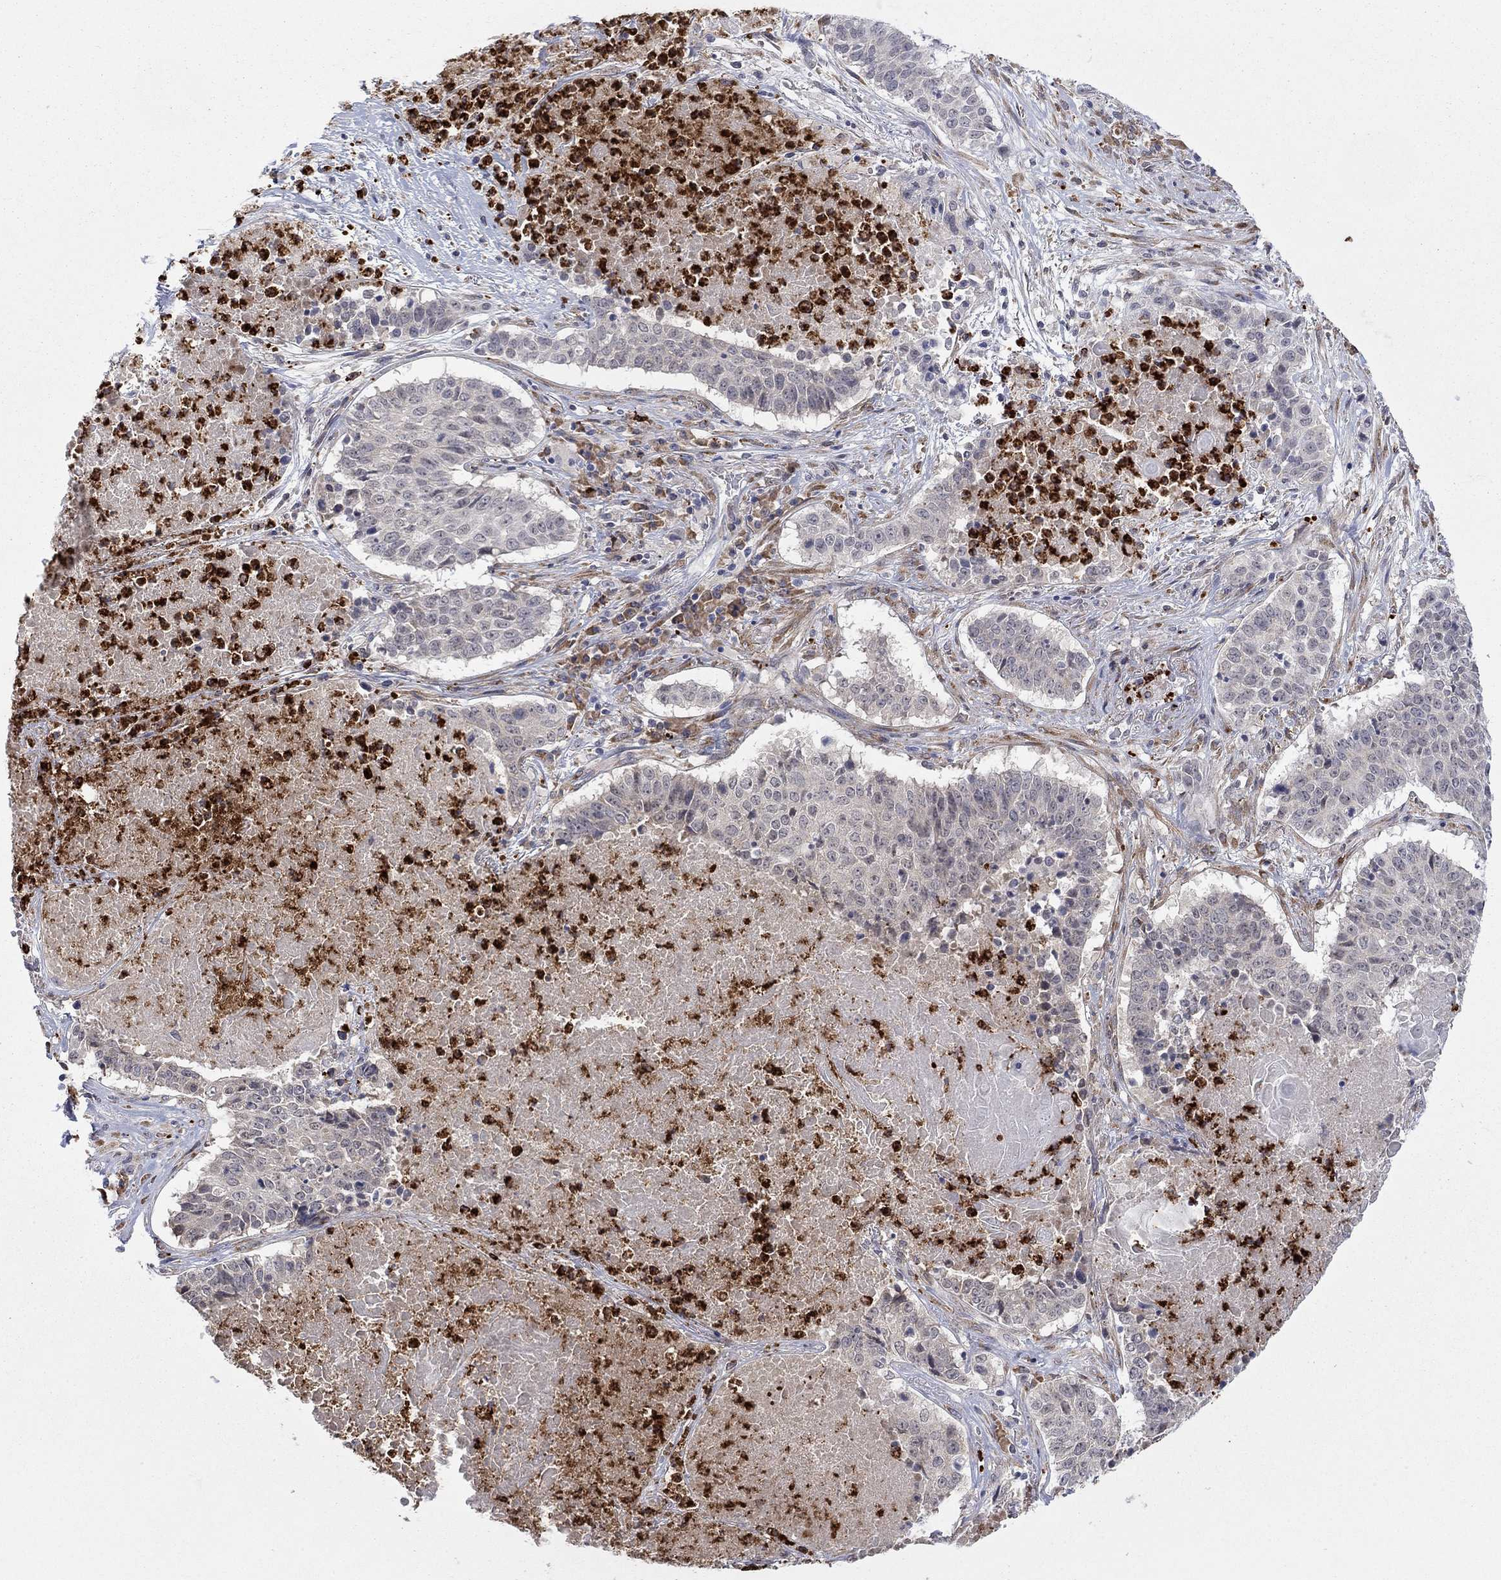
{"staining": {"intensity": "negative", "quantity": "none", "location": "none"}, "tissue": "lung cancer", "cell_type": "Tumor cells", "image_type": "cancer", "snomed": [{"axis": "morphology", "description": "Squamous cell carcinoma, NOS"}, {"axis": "topography", "description": "Lung"}], "caption": "Immunohistochemical staining of lung cancer demonstrates no significant expression in tumor cells.", "gene": "MTRFR", "patient": {"sex": "male", "age": 64}}